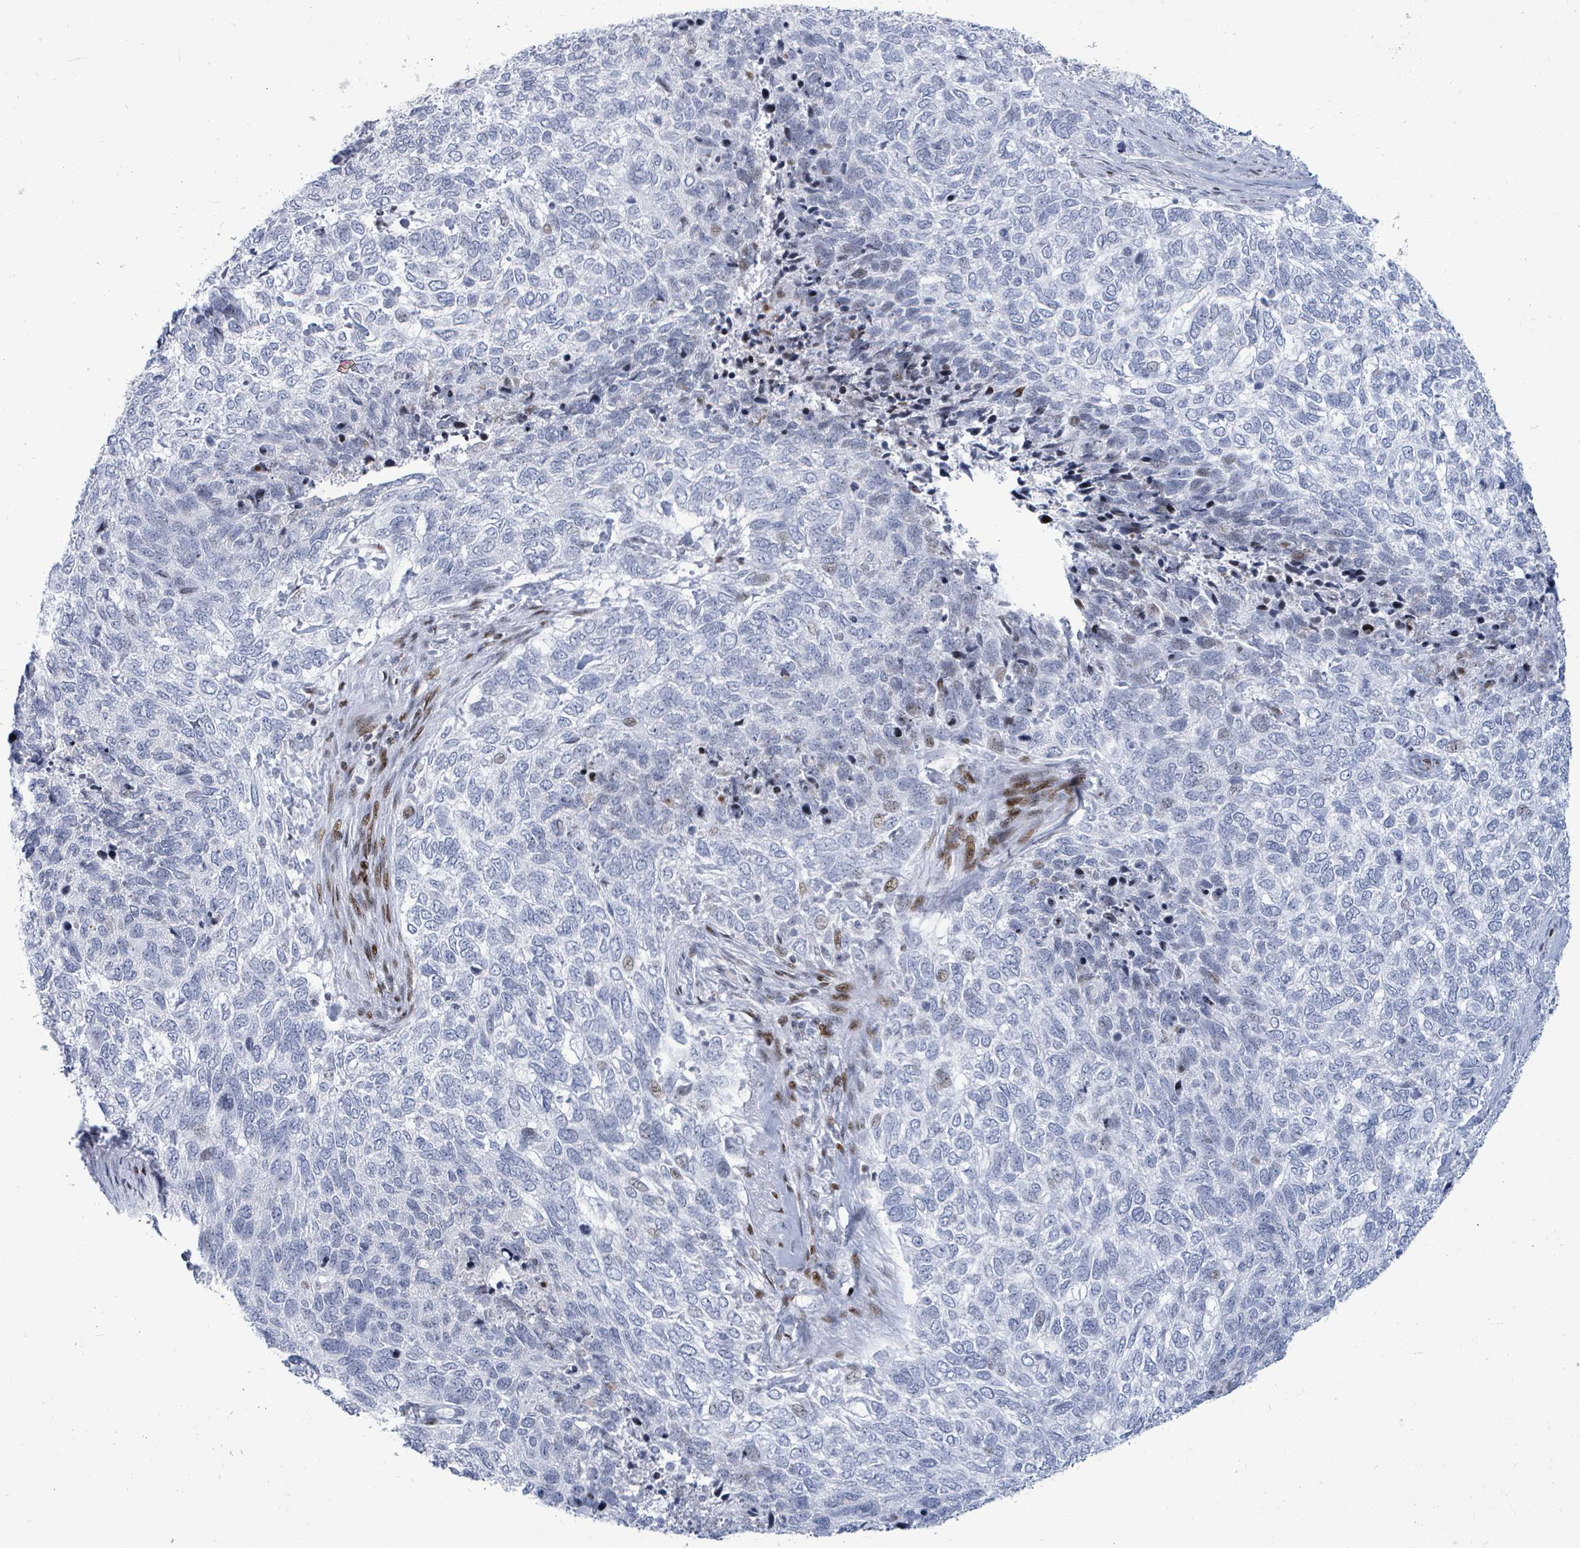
{"staining": {"intensity": "negative", "quantity": "none", "location": "none"}, "tissue": "skin cancer", "cell_type": "Tumor cells", "image_type": "cancer", "snomed": [{"axis": "morphology", "description": "Basal cell carcinoma"}, {"axis": "topography", "description": "Skin"}], "caption": "DAB immunohistochemical staining of skin basal cell carcinoma shows no significant positivity in tumor cells.", "gene": "MALL", "patient": {"sex": "female", "age": 65}}